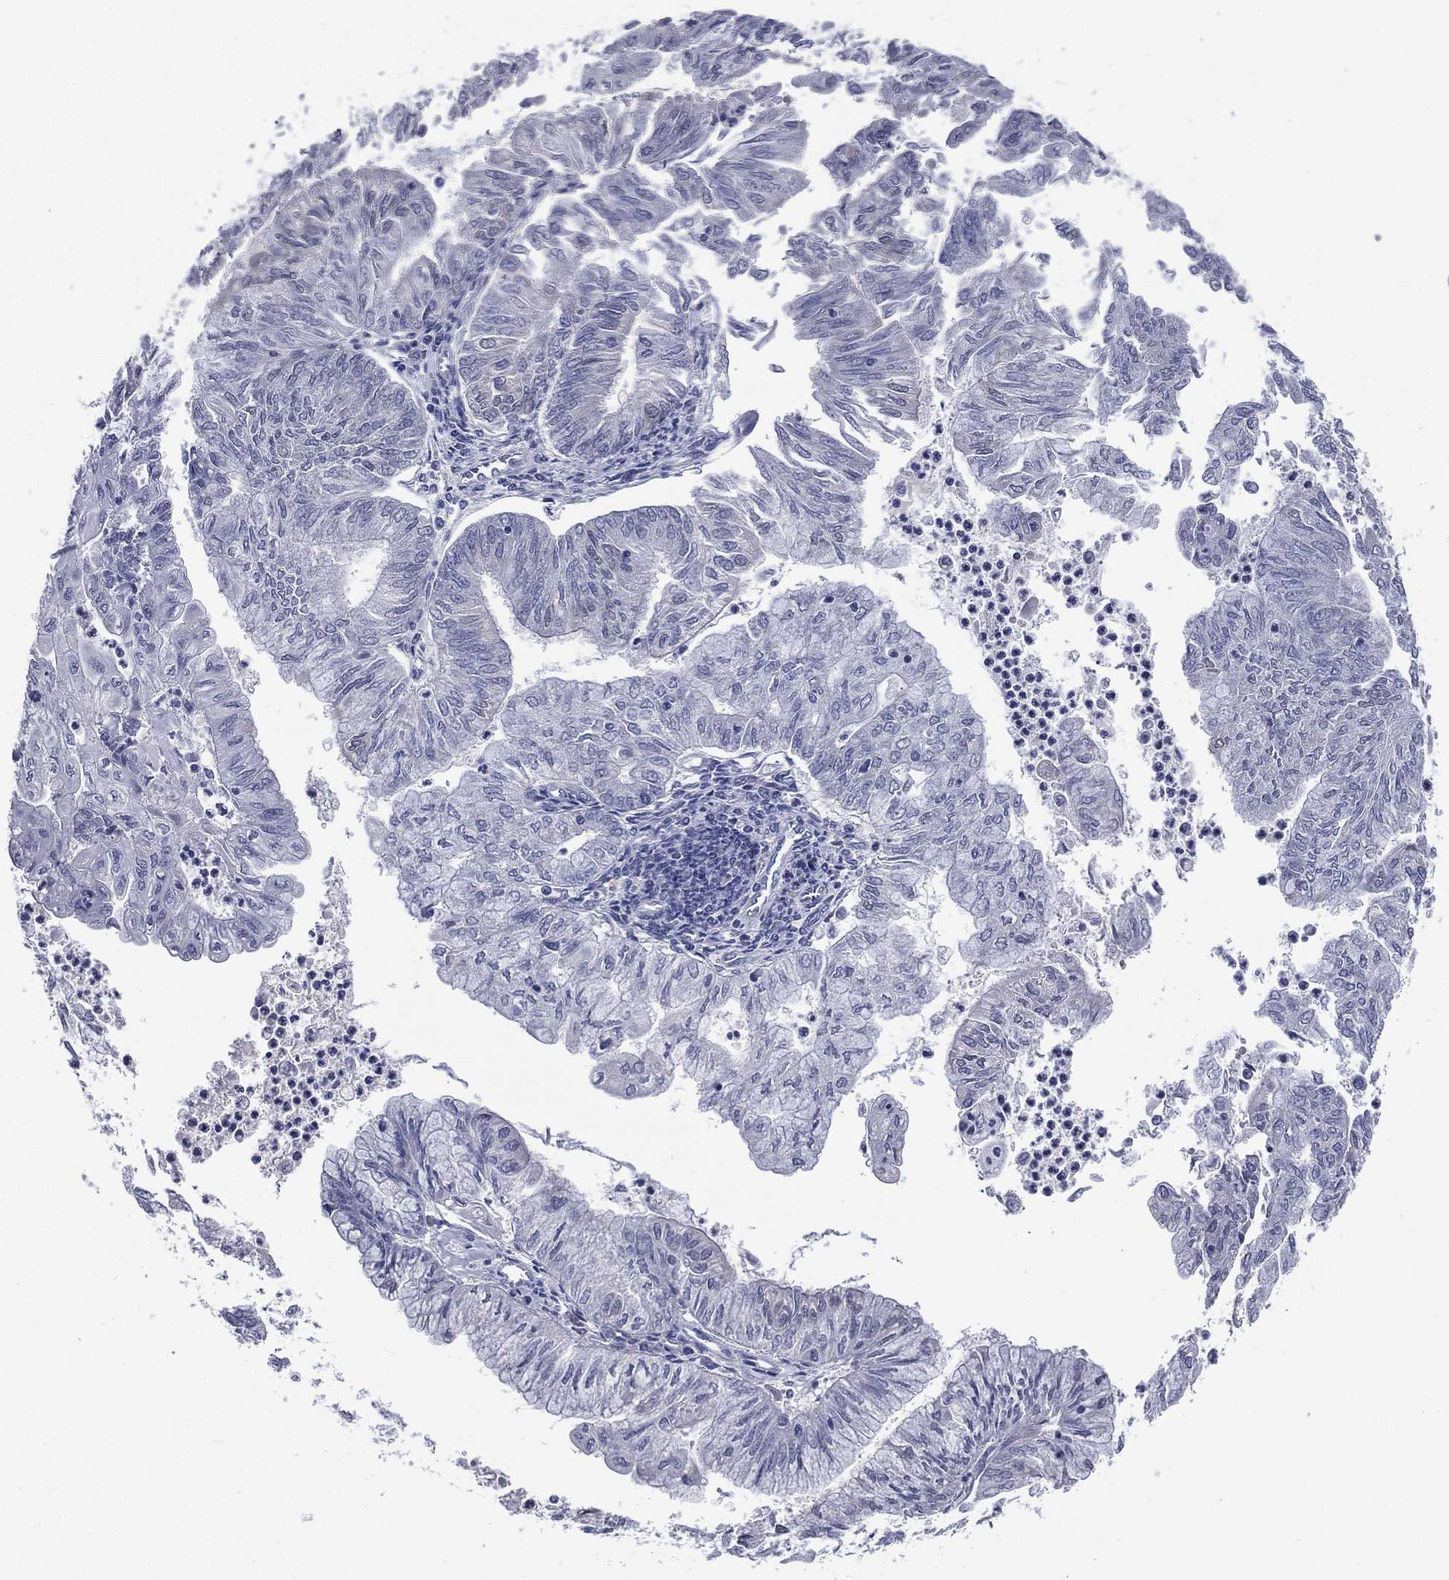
{"staining": {"intensity": "negative", "quantity": "none", "location": "none"}, "tissue": "endometrial cancer", "cell_type": "Tumor cells", "image_type": "cancer", "snomed": [{"axis": "morphology", "description": "Adenocarcinoma, NOS"}, {"axis": "topography", "description": "Endometrium"}], "caption": "A photomicrograph of human endometrial adenocarcinoma is negative for staining in tumor cells. (Stains: DAB (3,3'-diaminobenzidine) immunohistochemistry (IHC) with hematoxylin counter stain, Microscopy: brightfield microscopy at high magnification).", "gene": "IFT27", "patient": {"sex": "female", "age": 59}}